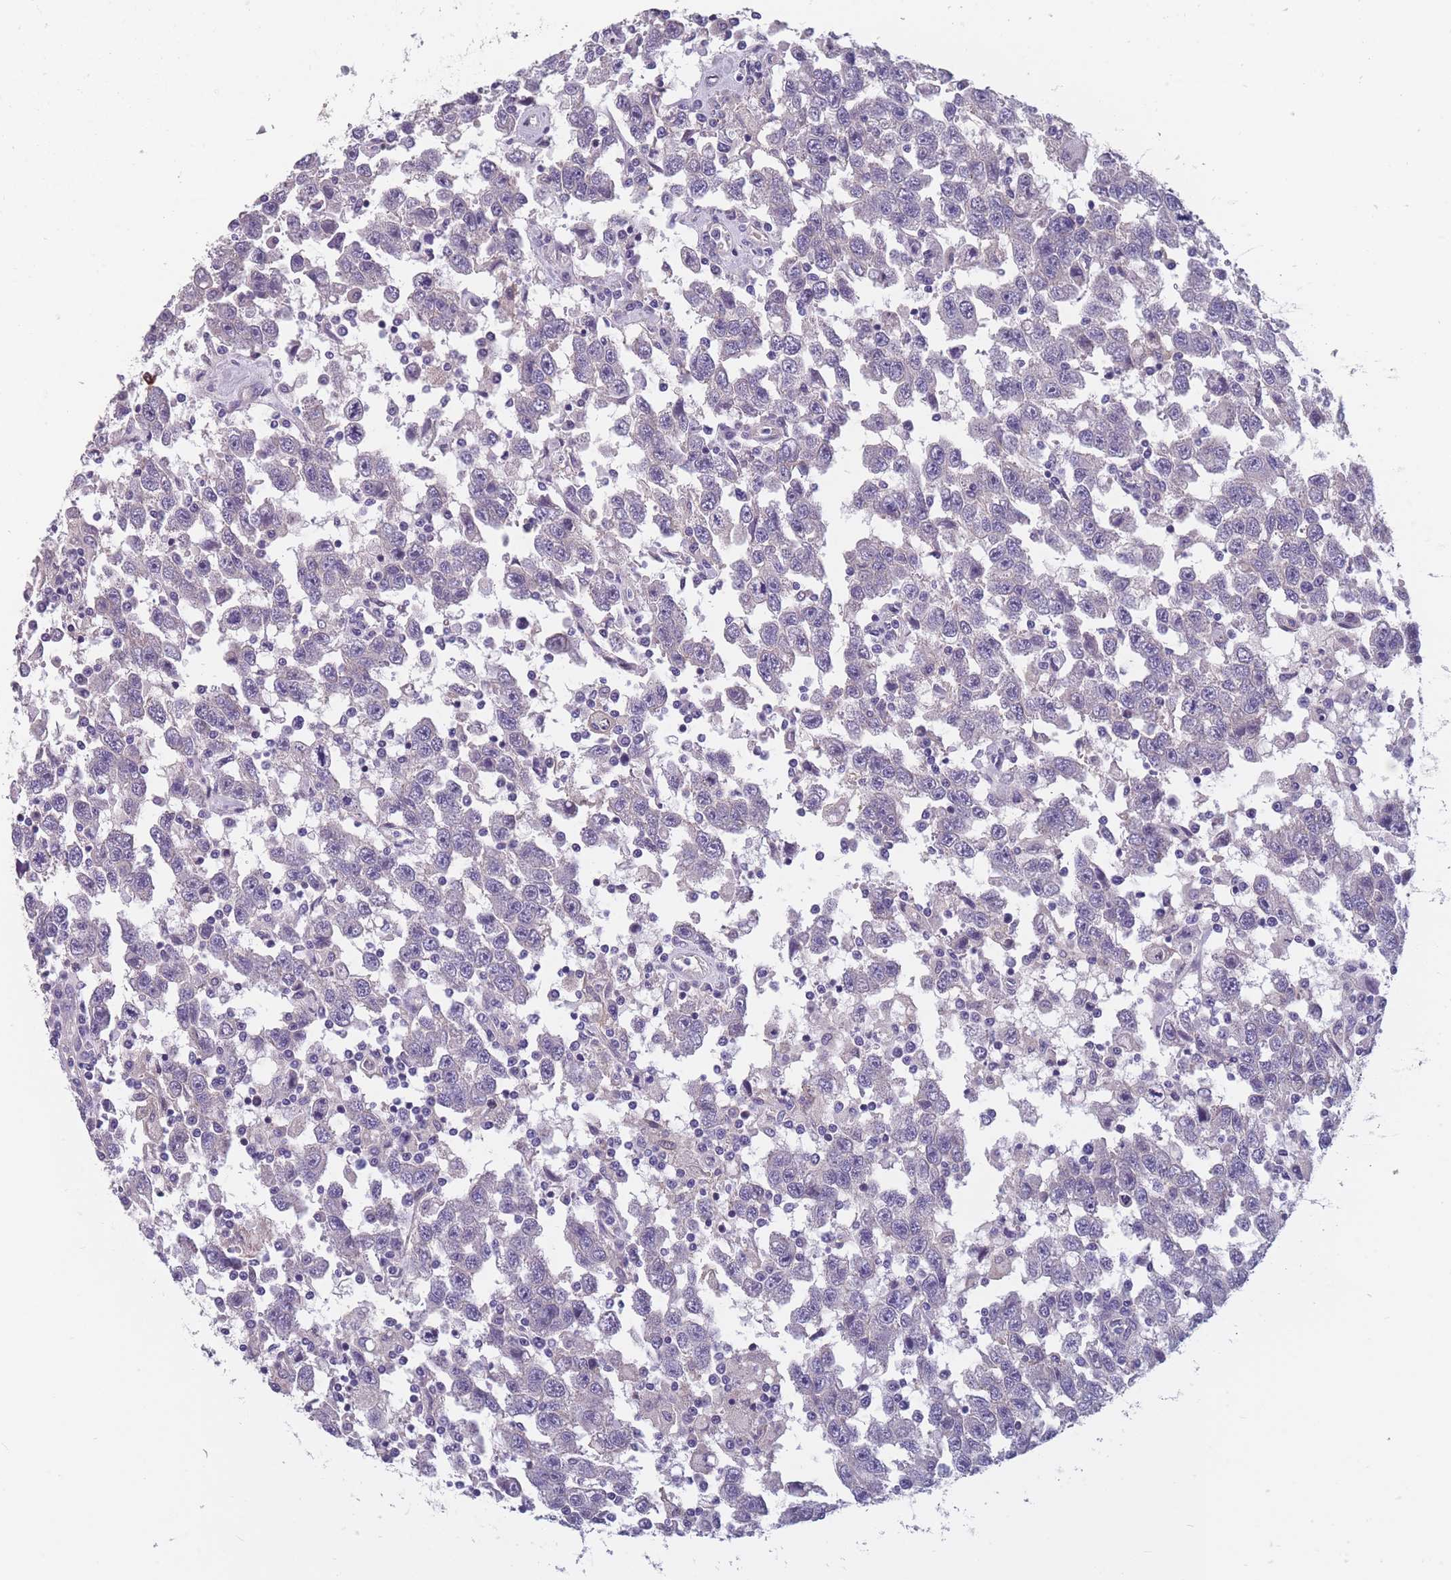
{"staining": {"intensity": "negative", "quantity": "none", "location": "none"}, "tissue": "testis cancer", "cell_type": "Tumor cells", "image_type": "cancer", "snomed": [{"axis": "morphology", "description": "Seminoma, NOS"}, {"axis": "topography", "description": "Testis"}], "caption": "The IHC histopathology image has no significant staining in tumor cells of seminoma (testis) tissue.", "gene": "FAM83F", "patient": {"sex": "male", "age": 41}}